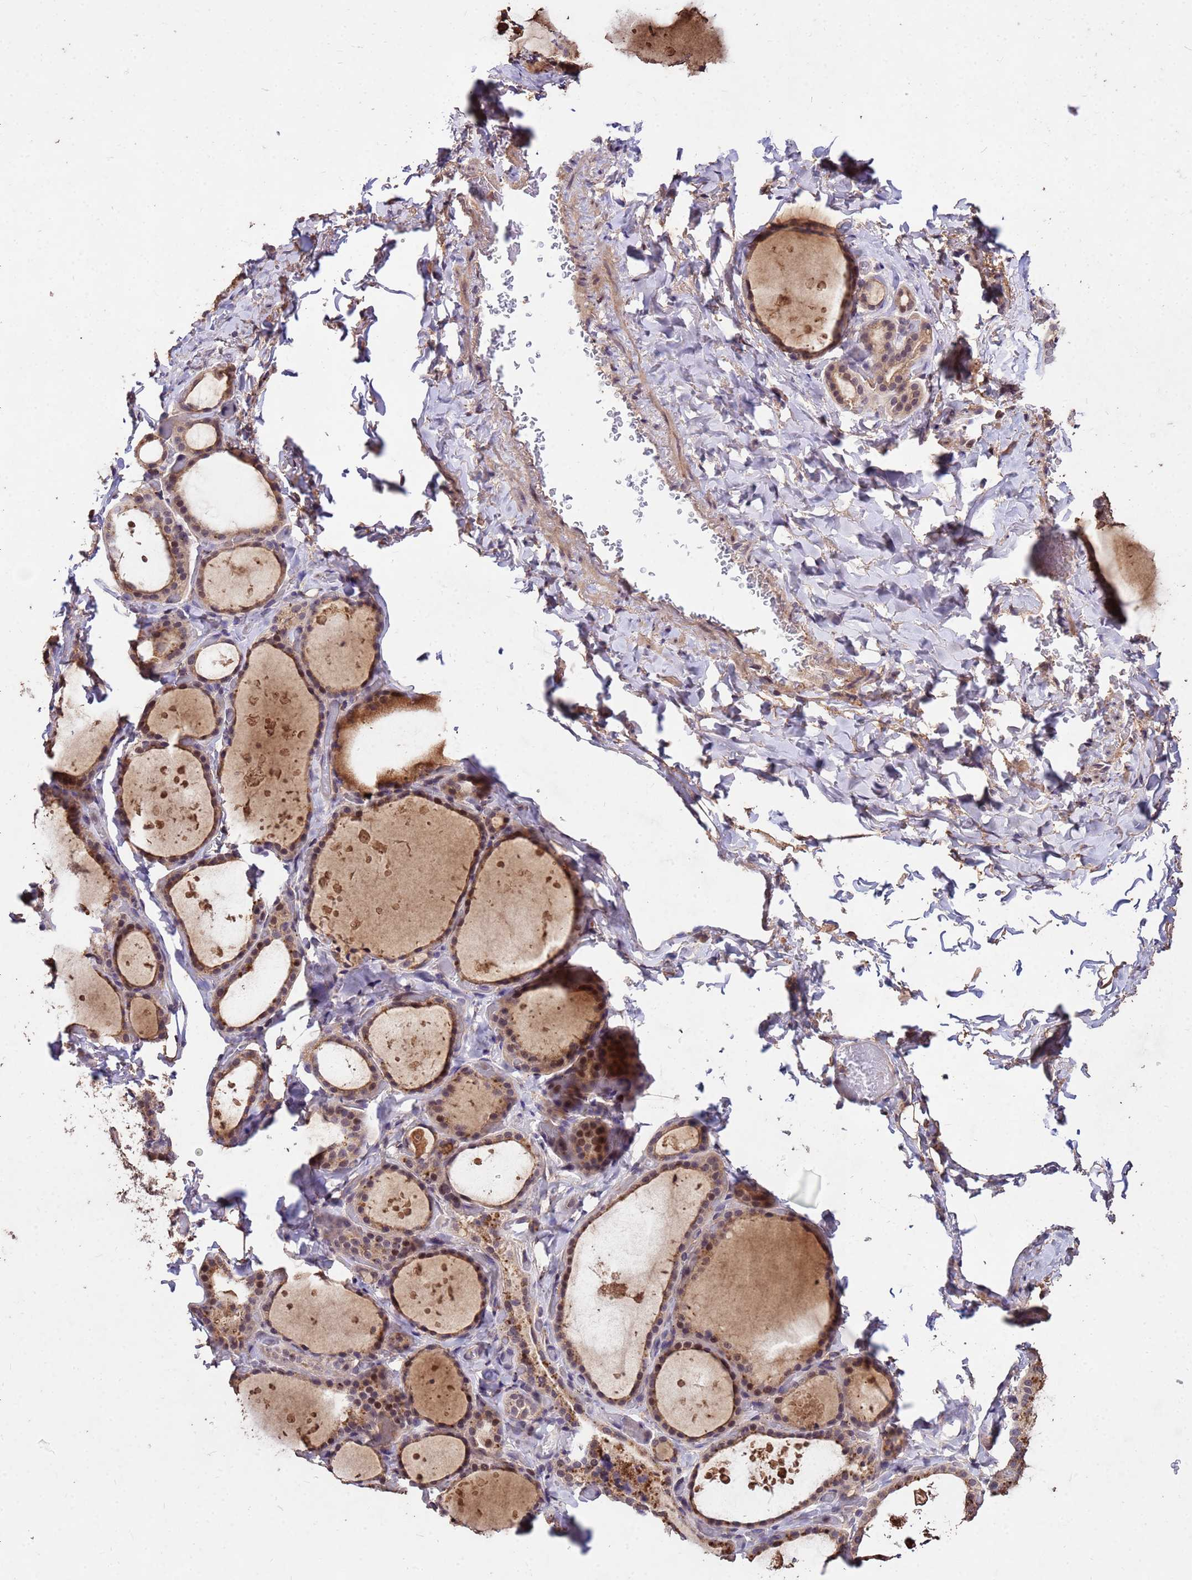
{"staining": {"intensity": "moderate", "quantity": ">75%", "location": "cytoplasmic/membranous,nuclear"}, "tissue": "thyroid gland", "cell_type": "Glandular cells", "image_type": "normal", "snomed": [{"axis": "morphology", "description": "Normal tissue, NOS"}, {"axis": "topography", "description": "Thyroid gland"}], "caption": "A high-resolution photomicrograph shows IHC staining of normal thyroid gland, which shows moderate cytoplasmic/membranous,nuclear expression in about >75% of glandular cells.", "gene": "TOR4A", "patient": {"sex": "female", "age": 44}}